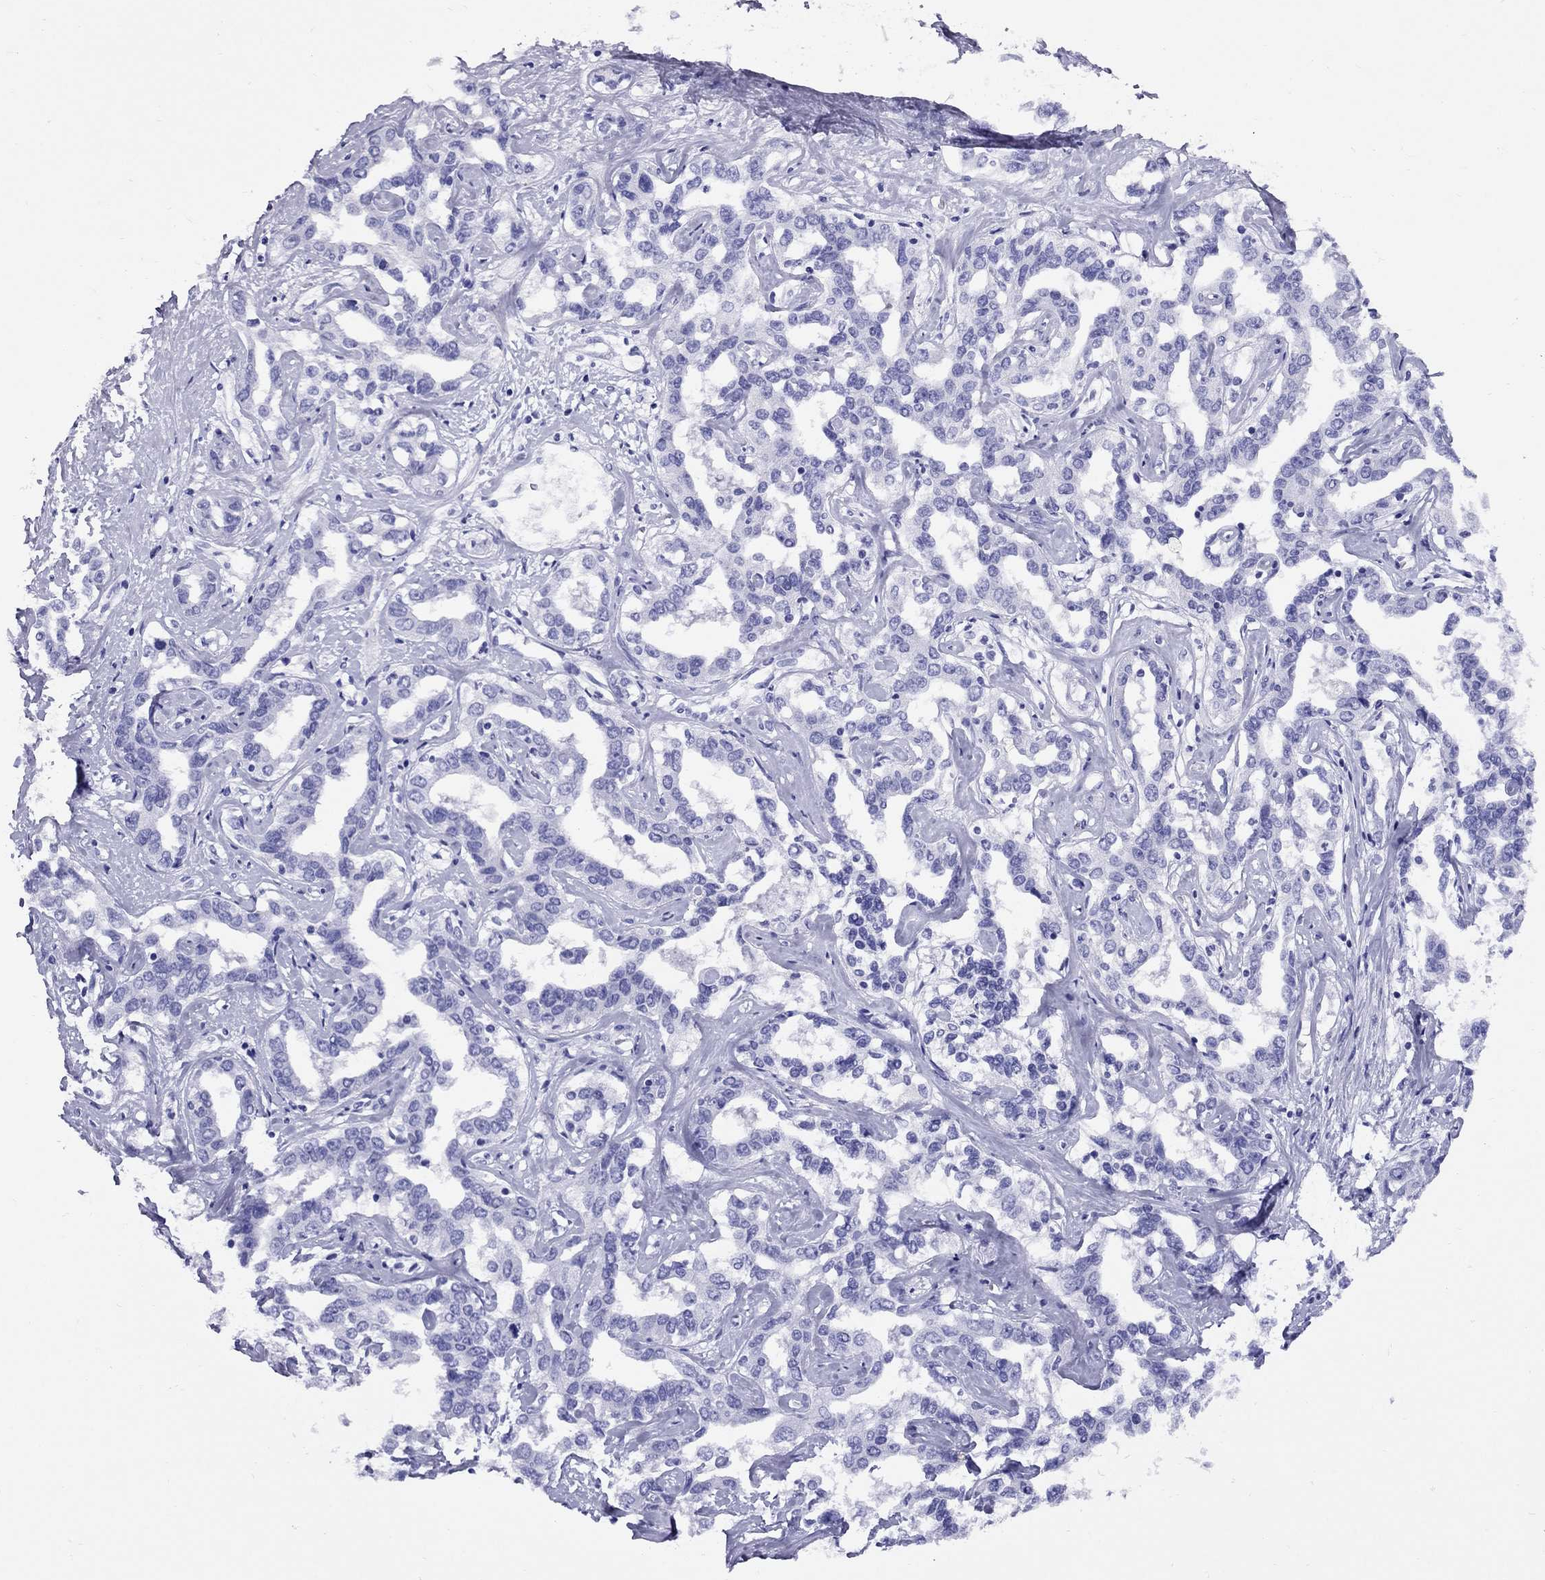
{"staining": {"intensity": "negative", "quantity": "none", "location": "none"}, "tissue": "liver cancer", "cell_type": "Tumor cells", "image_type": "cancer", "snomed": [{"axis": "morphology", "description": "Cholangiocarcinoma"}, {"axis": "topography", "description": "Liver"}], "caption": "The immunohistochemistry (IHC) photomicrograph has no significant expression in tumor cells of cholangiocarcinoma (liver) tissue.", "gene": "AVPR1B", "patient": {"sex": "male", "age": 59}}